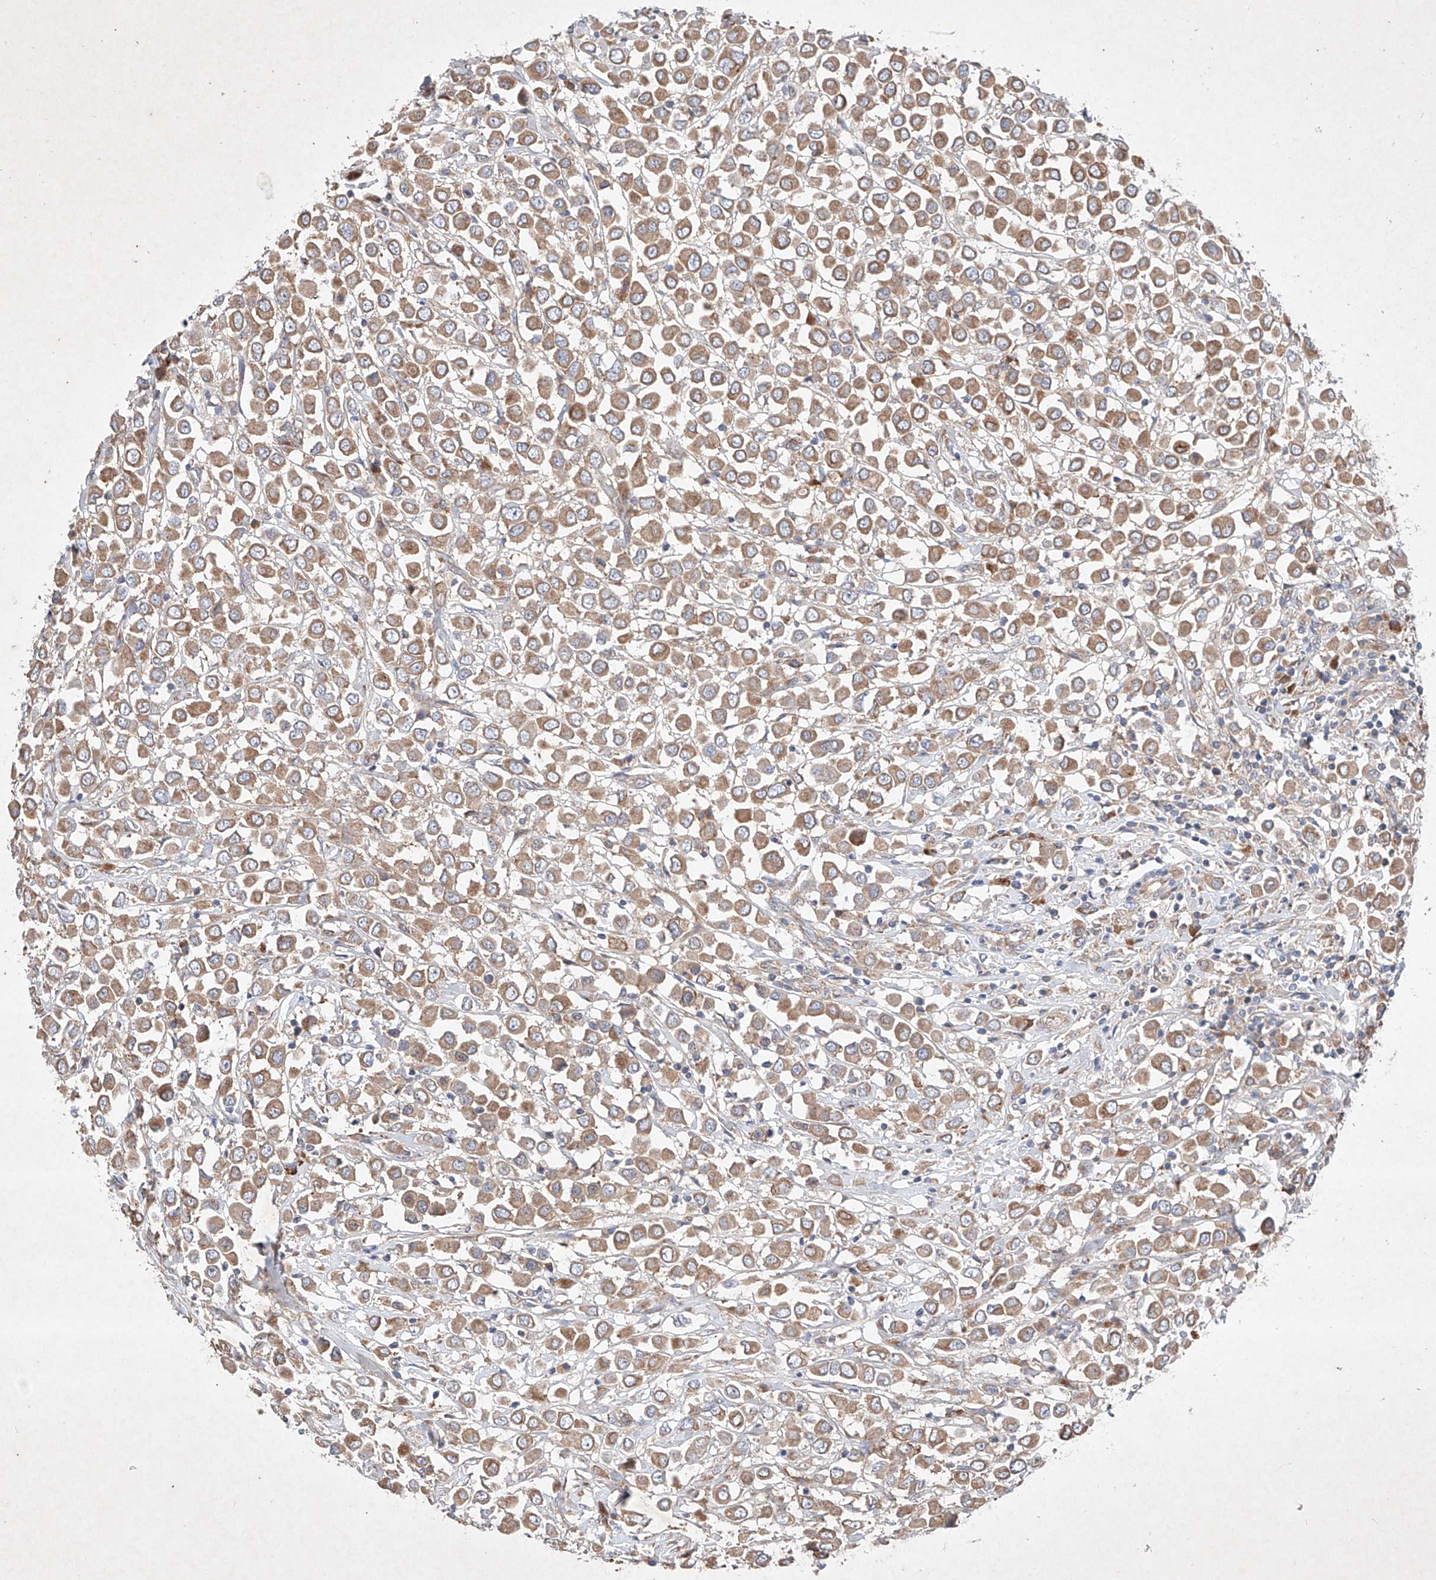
{"staining": {"intensity": "moderate", "quantity": ">75%", "location": "cytoplasmic/membranous"}, "tissue": "breast cancer", "cell_type": "Tumor cells", "image_type": "cancer", "snomed": [{"axis": "morphology", "description": "Duct carcinoma"}, {"axis": "topography", "description": "Breast"}], "caption": "Invasive ductal carcinoma (breast) stained for a protein (brown) demonstrates moderate cytoplasmic/membranous positive positivity in approximately >75% of tumor cells.", "gene": "FASTK", "patient": {"sex": "female", "age": 61}}